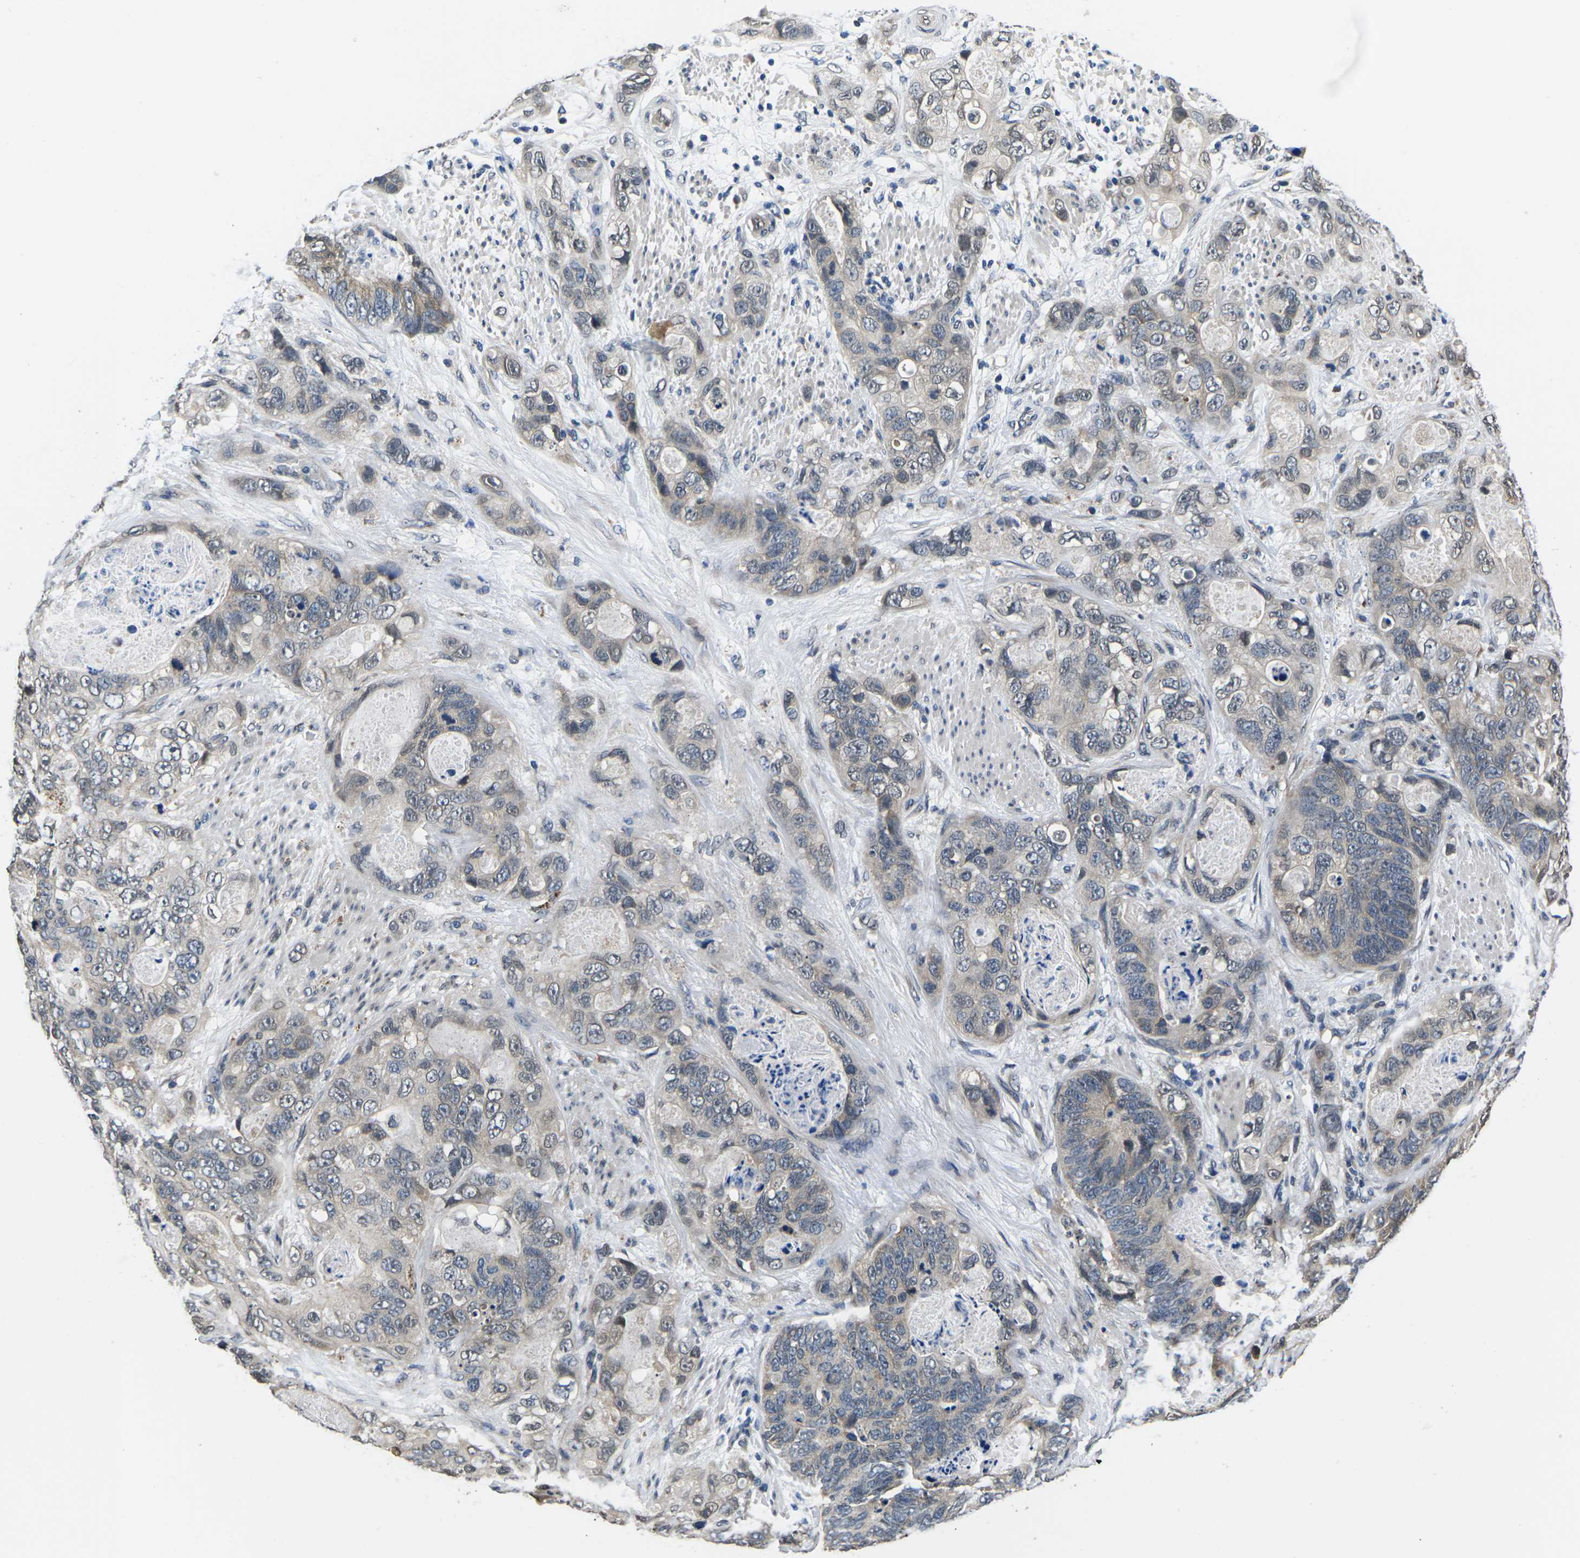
{"staining": {"intensity": "weak", "quantity": "25%-75%", "location": "cytoplasmic/membranous"}, "tissue": "stomach cancer", "cell_type": "Tumor cells", "image_type": "cancer", "snomed": [{"axis": "morphology", "description": "Adenocarcinoma, NOS"}, {"axis": "topography", "description": "Stomach"}], "caption": "A low amount of weak cytoplasmic/membranous staining is seen in about 25%-75% of tumor cells in adenocarcinoma (stomach) tissue.", "gene": "SNX10", "patient": {"sex": "female", "age": 89}}